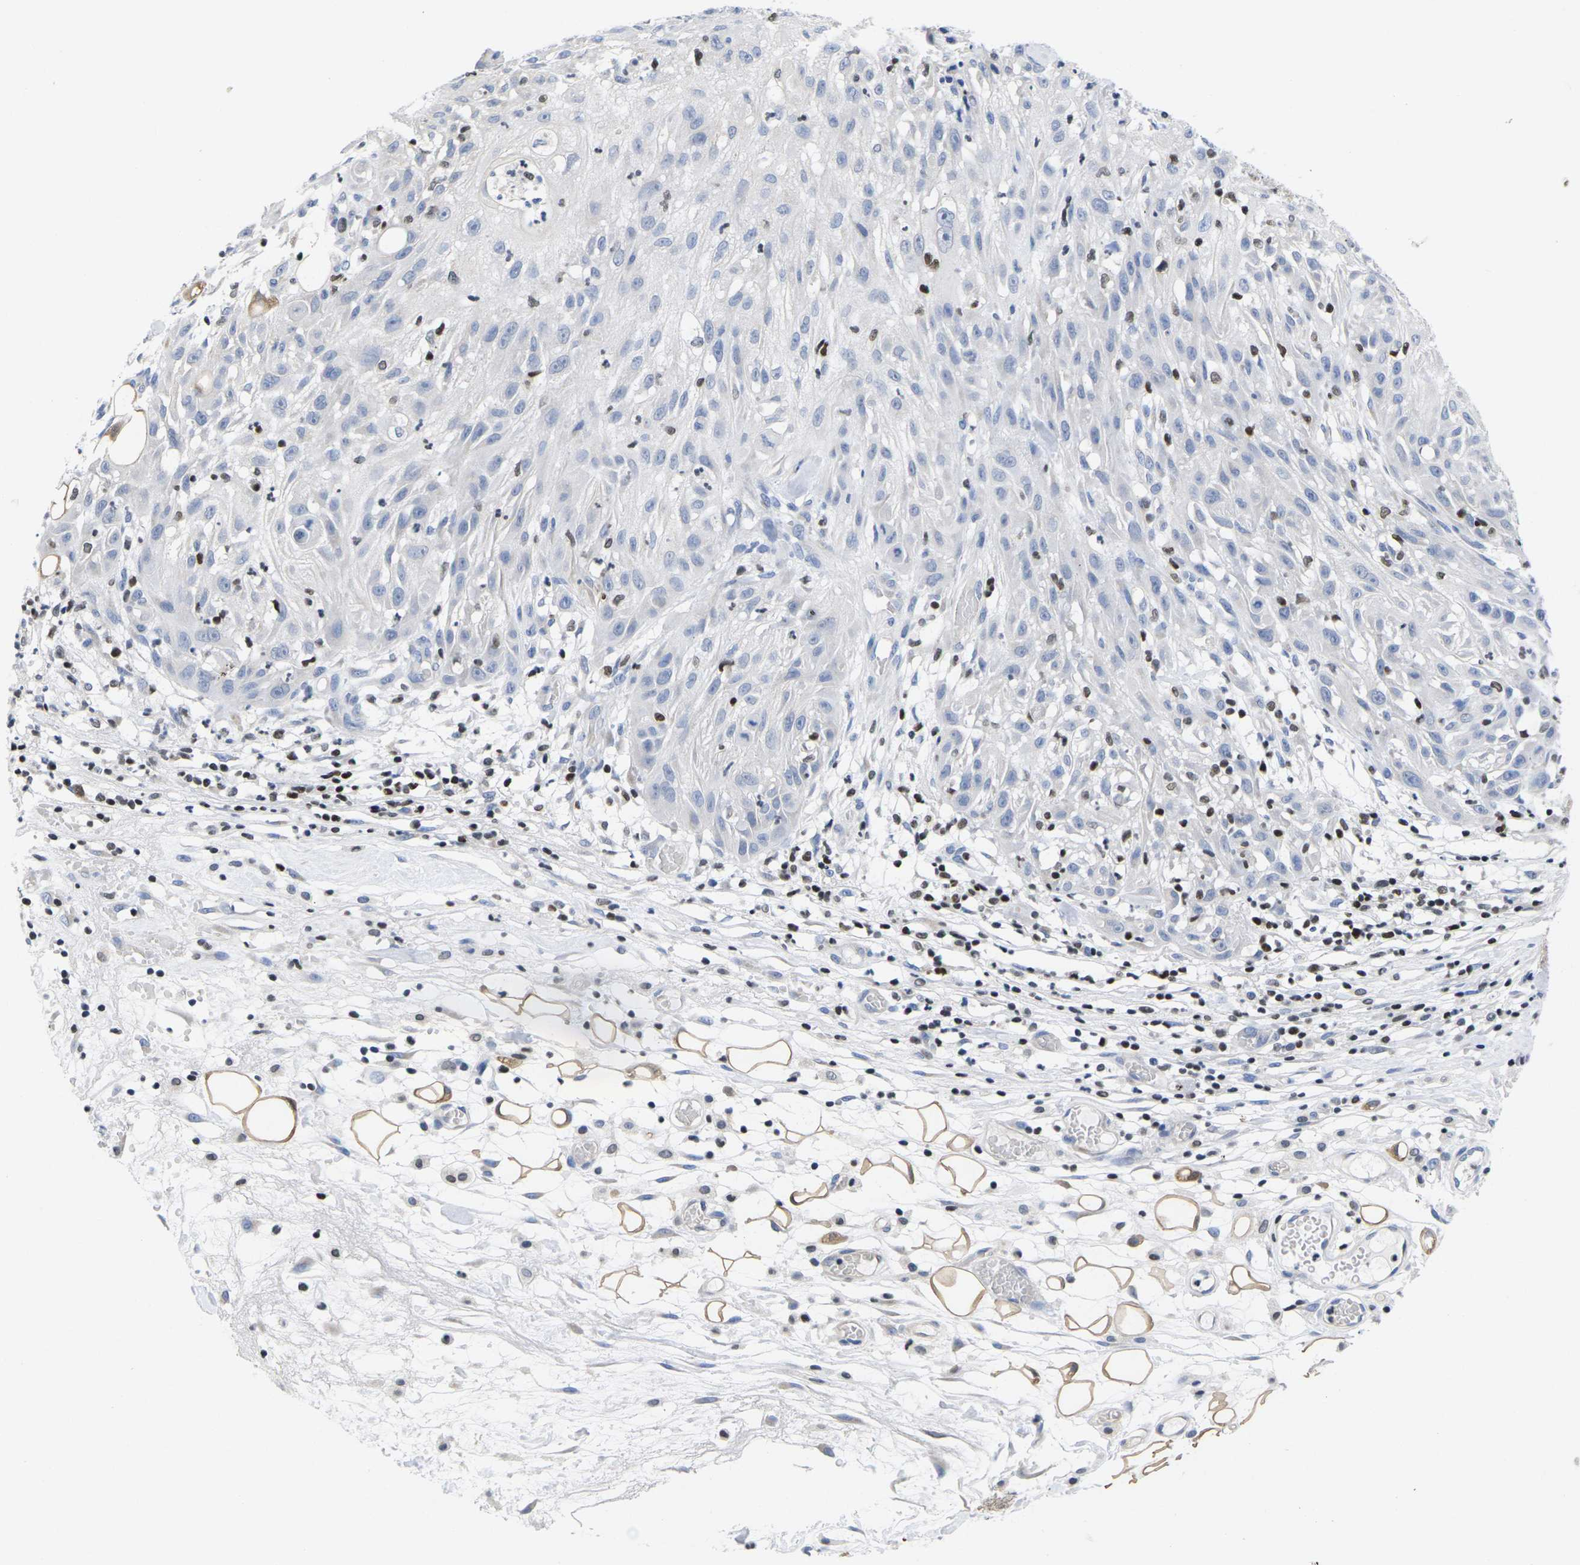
{"staining": {"intensity": "negative", "quantity": "none", "location": "none"}, "tissue": "skin cancer", "cell_type": "Tumor cells", "image_type": "cancer", "snomed": [{"axis": "morphology", "description": "Squamous cell carcinoma, NOS"}, {"axis": "topography", "description": "Skin"}], "caption": "Immunohistochemical staining of human skin squamous cell carcinoma demonstrates no significant expression in tumor cells. The staining is performed using DAB brown chromogen with nuclei counter-stained in using hematoxylin.", "gene": "IKZF1", "patient": {"sex": "male", "age": 75}}